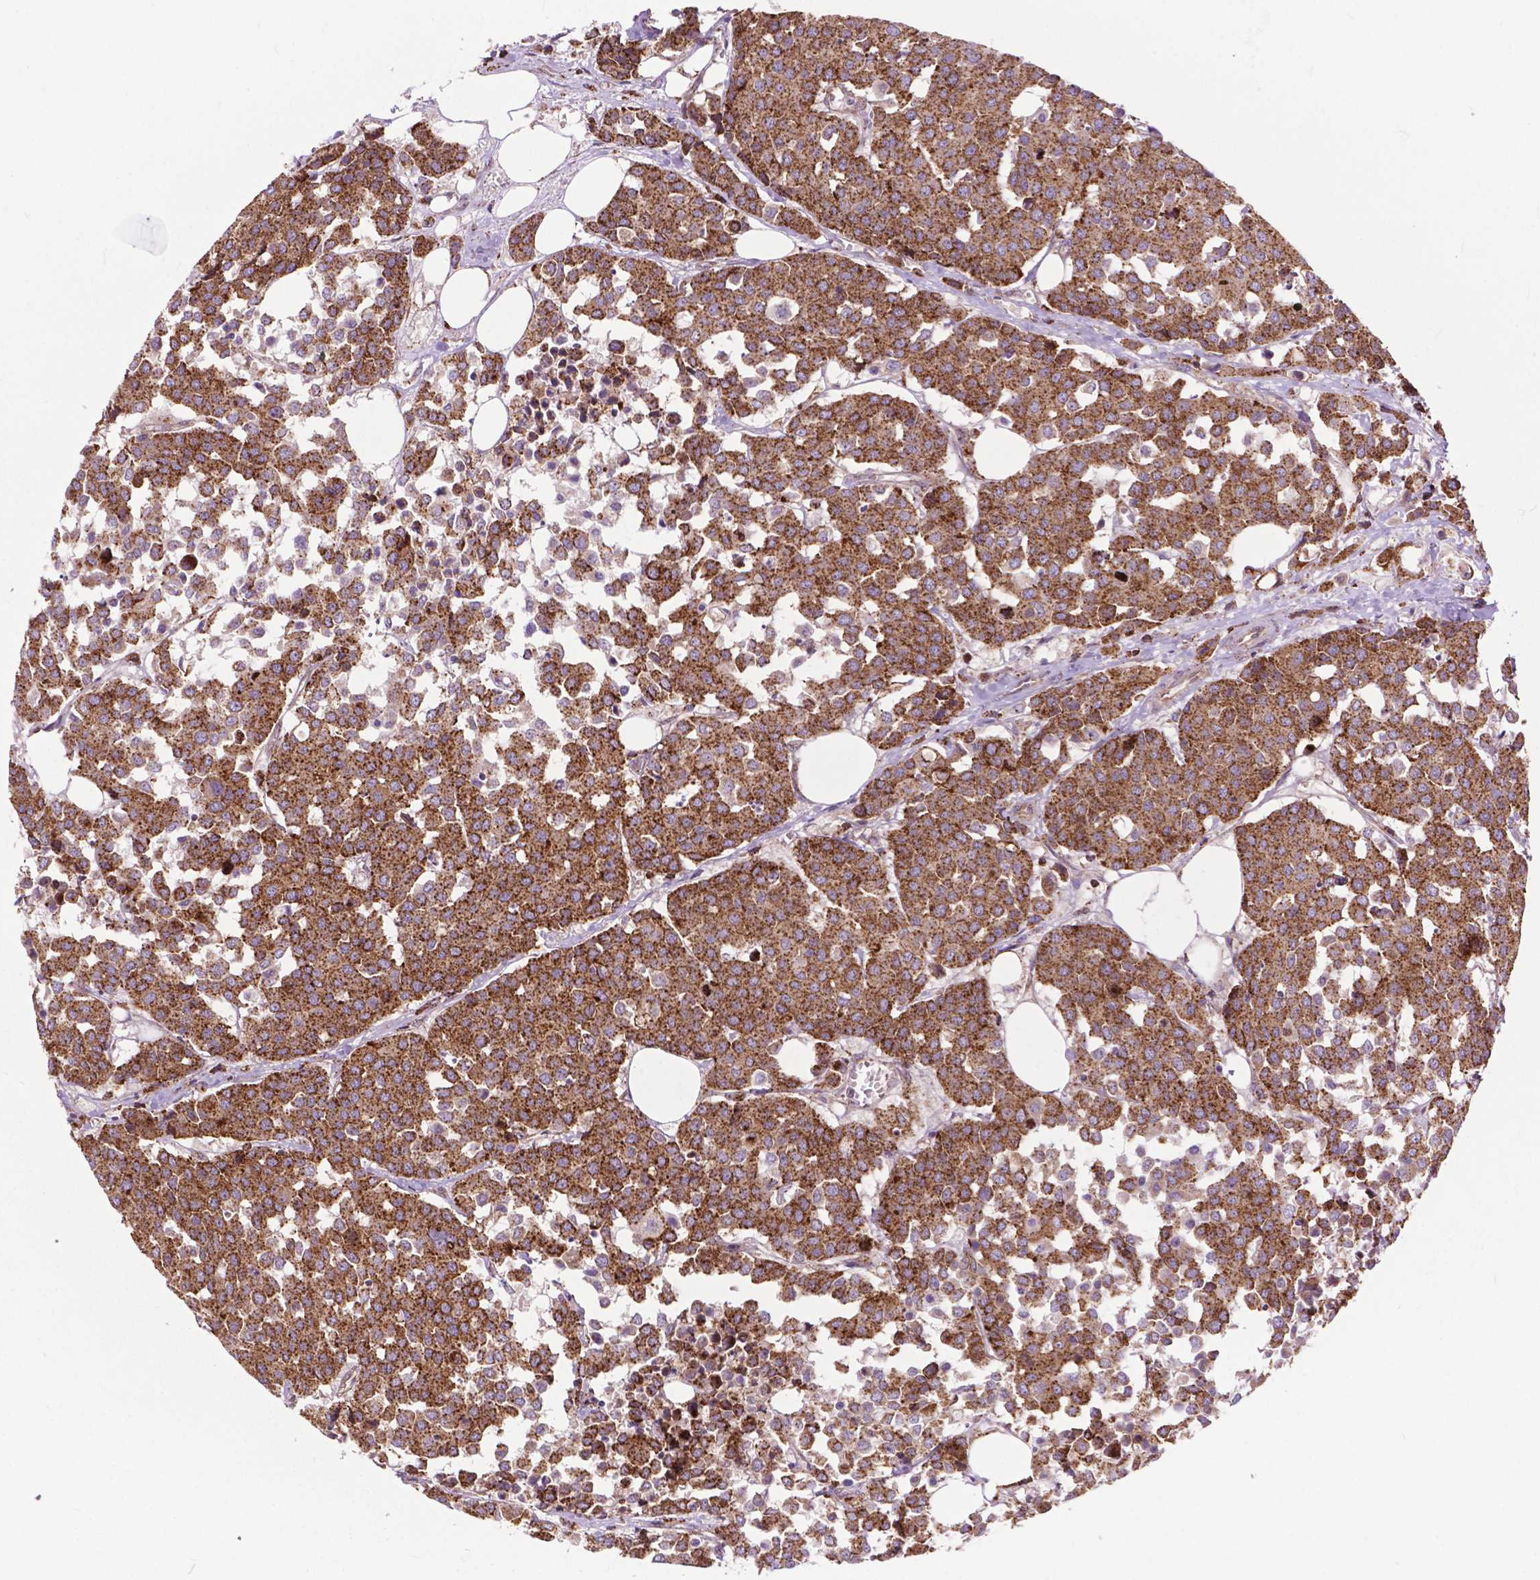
{"staining": {"intensity": "strong", "quantity": ">75%", "location": "cytoplasmic/membranous"}, "tissue": "carcinoid", "cell_type": "Tumor cells", "image_type": "cancer", "snomed": [{"axis": "morphology", "description": "Carcinoid, malignant, NOS"}, {"axis": "topography", "description": "Colon"}], "caption": "High-power microscopy captured an immunohistochemistry (IHC) photomicrograph of malignant carcinoid, revealing strong cytoplasmic/membranous staining in about >75% of tumor cells.", "gene": "CHMP4A", "patient": {"sex": "male", "age": 81}}